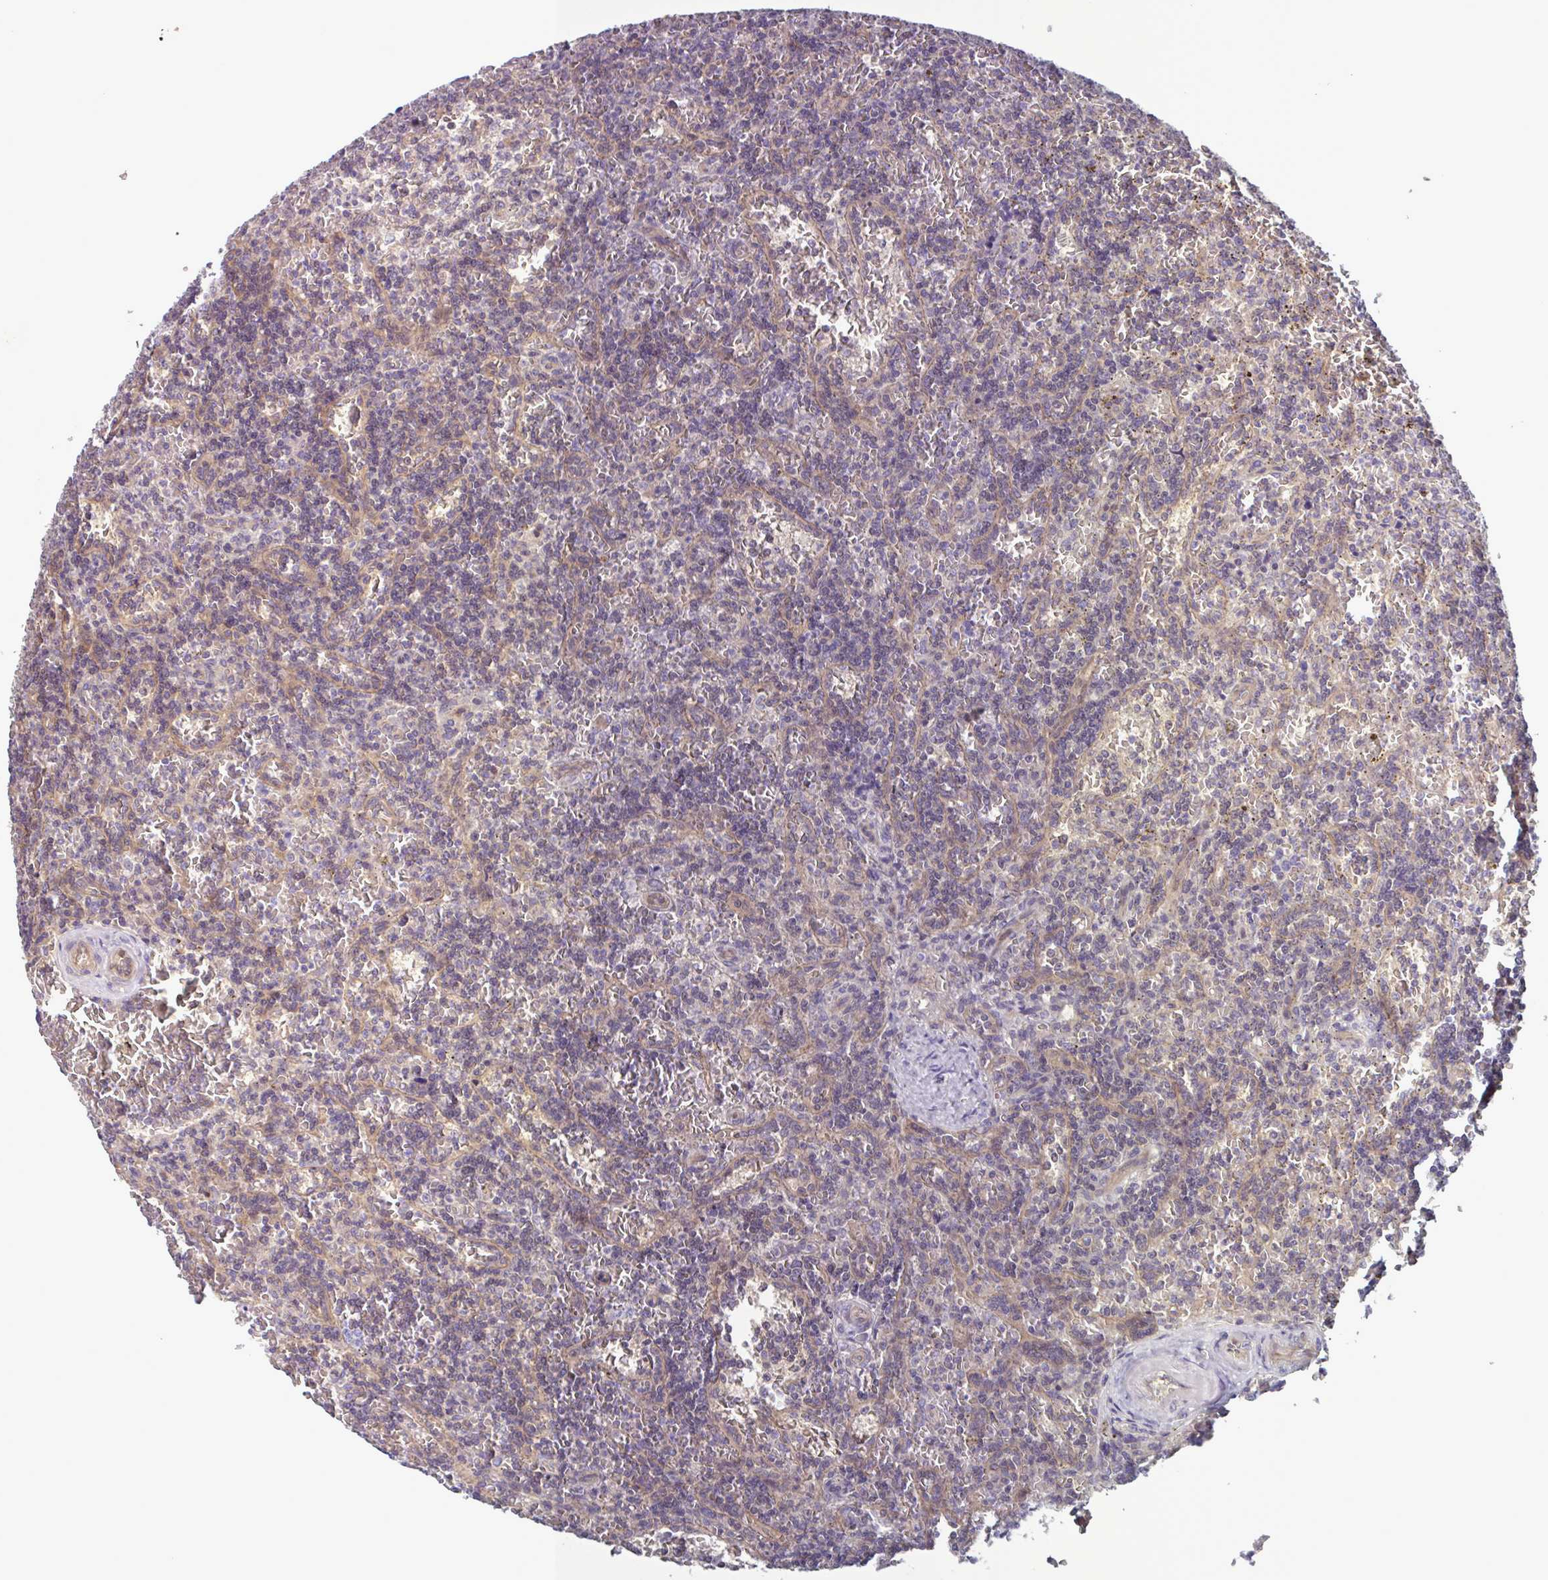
{"staining": {"intensity": "weak", "quantity": "<25%", "location": "nuclear"}, "tissue": "lymphoma", "cell_type": "Tumor cells", "image_type": "cancer", "snomed": [{"axis": "morphology", "description": "Malignant lymphoma, non-Hodgkin's type, Low grade"}, {"axis": "topography", "description": "Spleen"}], "caption": "Tumor cells show no significant protein staining in malignant lymphoma, non-Hodgkin's type (low-grade).", "gene": "GLTP", "patient": {"sex": "male", "age": 73}}